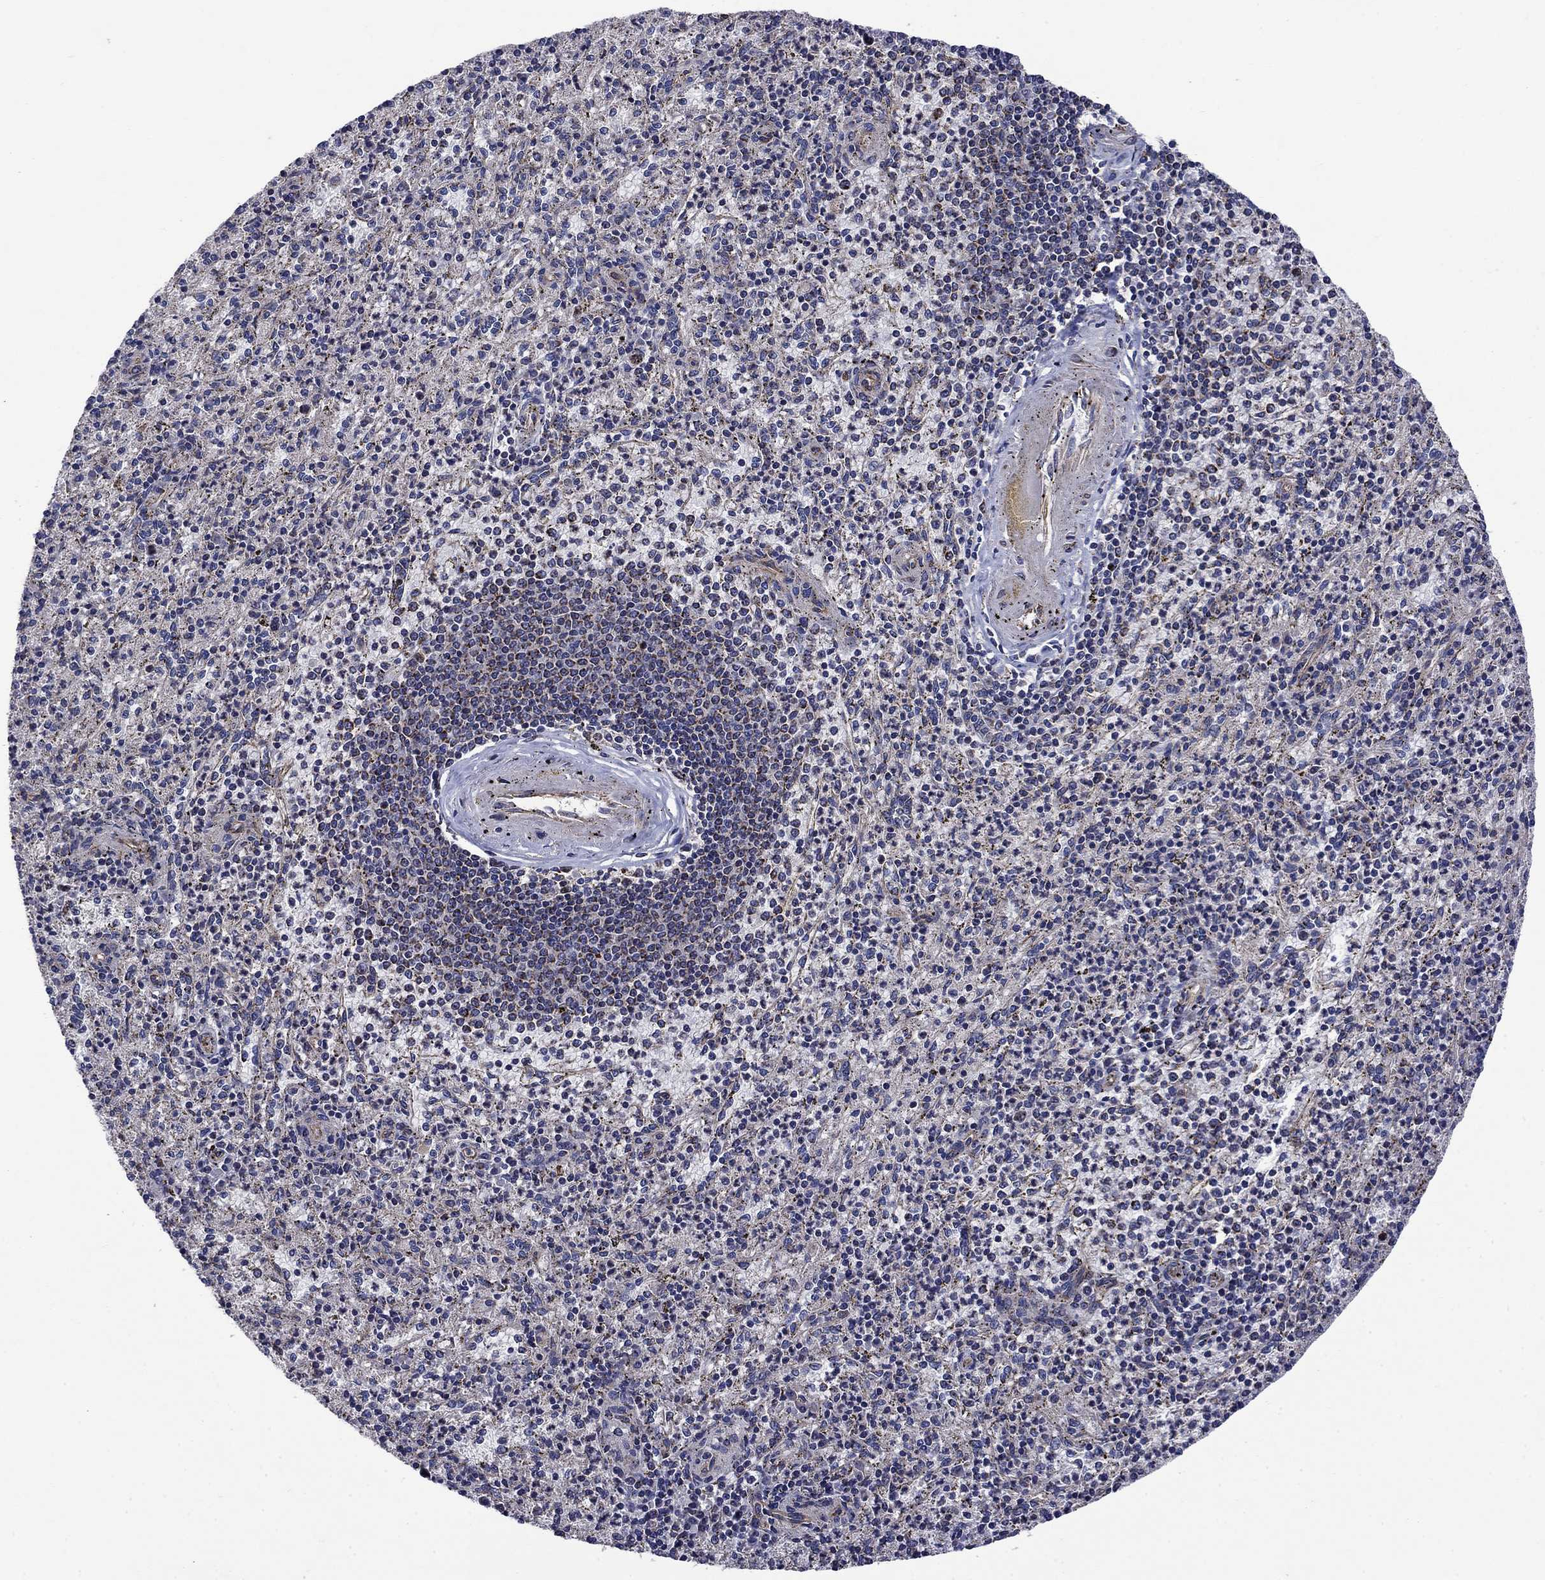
{"staining": {"intensity": "negative", "quantity": "none", "location": "none"}, "tissue": "spleen", "cell_type": "Cells in red pulp", "image_type": "normal", "snomed": [{"axis": "morphology", "description": "Normal tissue, NOS"}, {"axis": "topography", "description": "Spleen"}], "caption": "High magnification brightfield microscopy of benign spleen stained with DAB (3,3'-diaminobenzidine) (brown) and counterstained with hematoxylin (blue): cells in red pulp show no significant positivity.", "gene": "KIF22", "patient": {"sex": "male", "age": 60}}